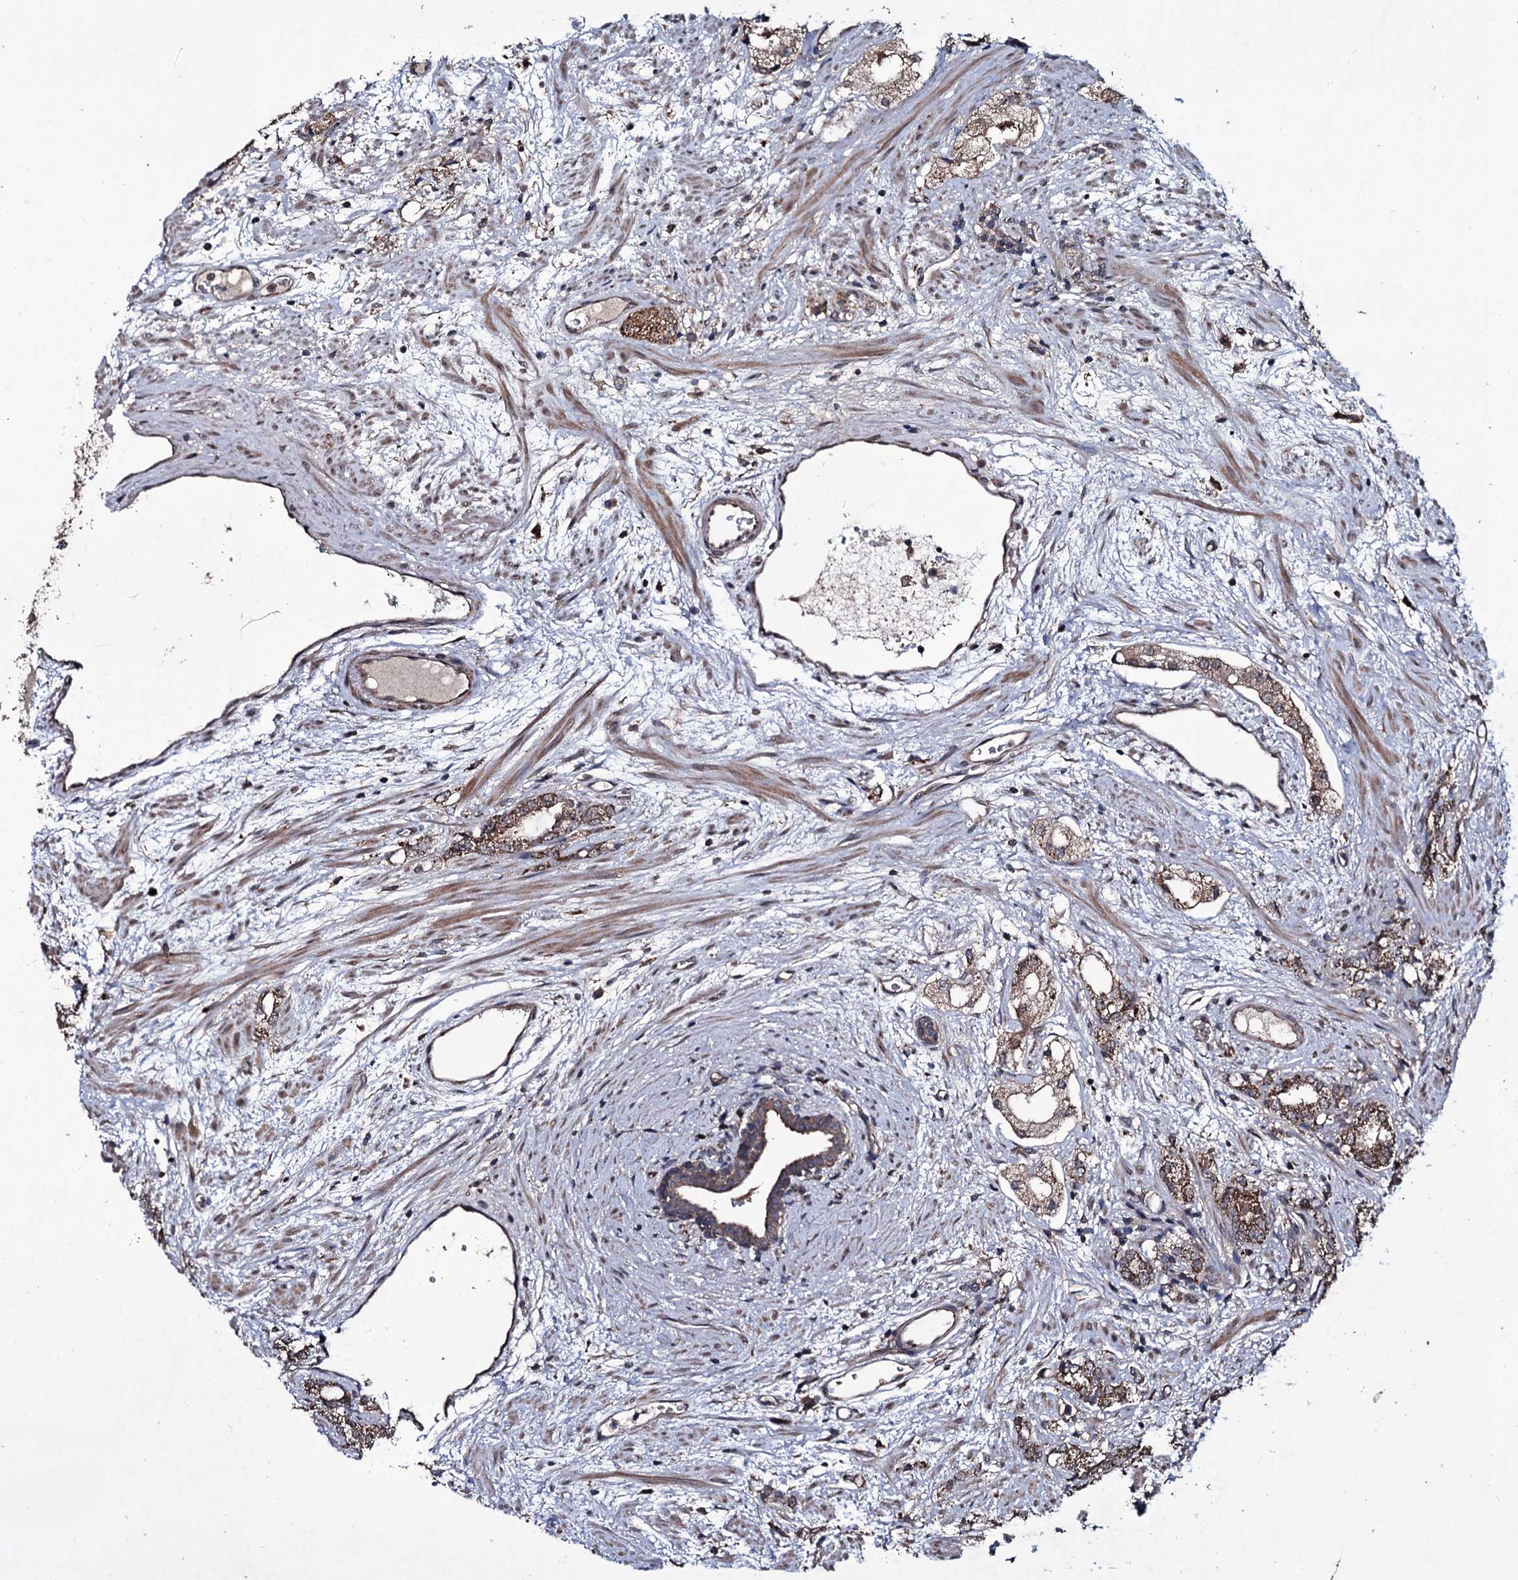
{"staining": {"intensity": "moderate", "quantity": "25%-75%", "location": "cytoplasmic/membranous"}, "tissue": "prostate cancer", "cell_type": "Tumor cells", "image_type": "cancer", "snomed": [{"axis": "morphology", "description": "Adenocarcinoma, High grade"}, {"axis": "topography", "description": "Prostate"}], "caption": "Immunohistochemical staining of prostate cancer displays moderate cytoplasmic/membranous protein positivity in approximately 25%-75% of tumor cells. The staining is performed using DAB (3,3'-diaminobenzidine) brown chromogen to label protein expression. The nuclei are counter-stained blue using hematoxylin.", "gene": "MRPS31", "patient": {"sex": "male", "age": 64}}